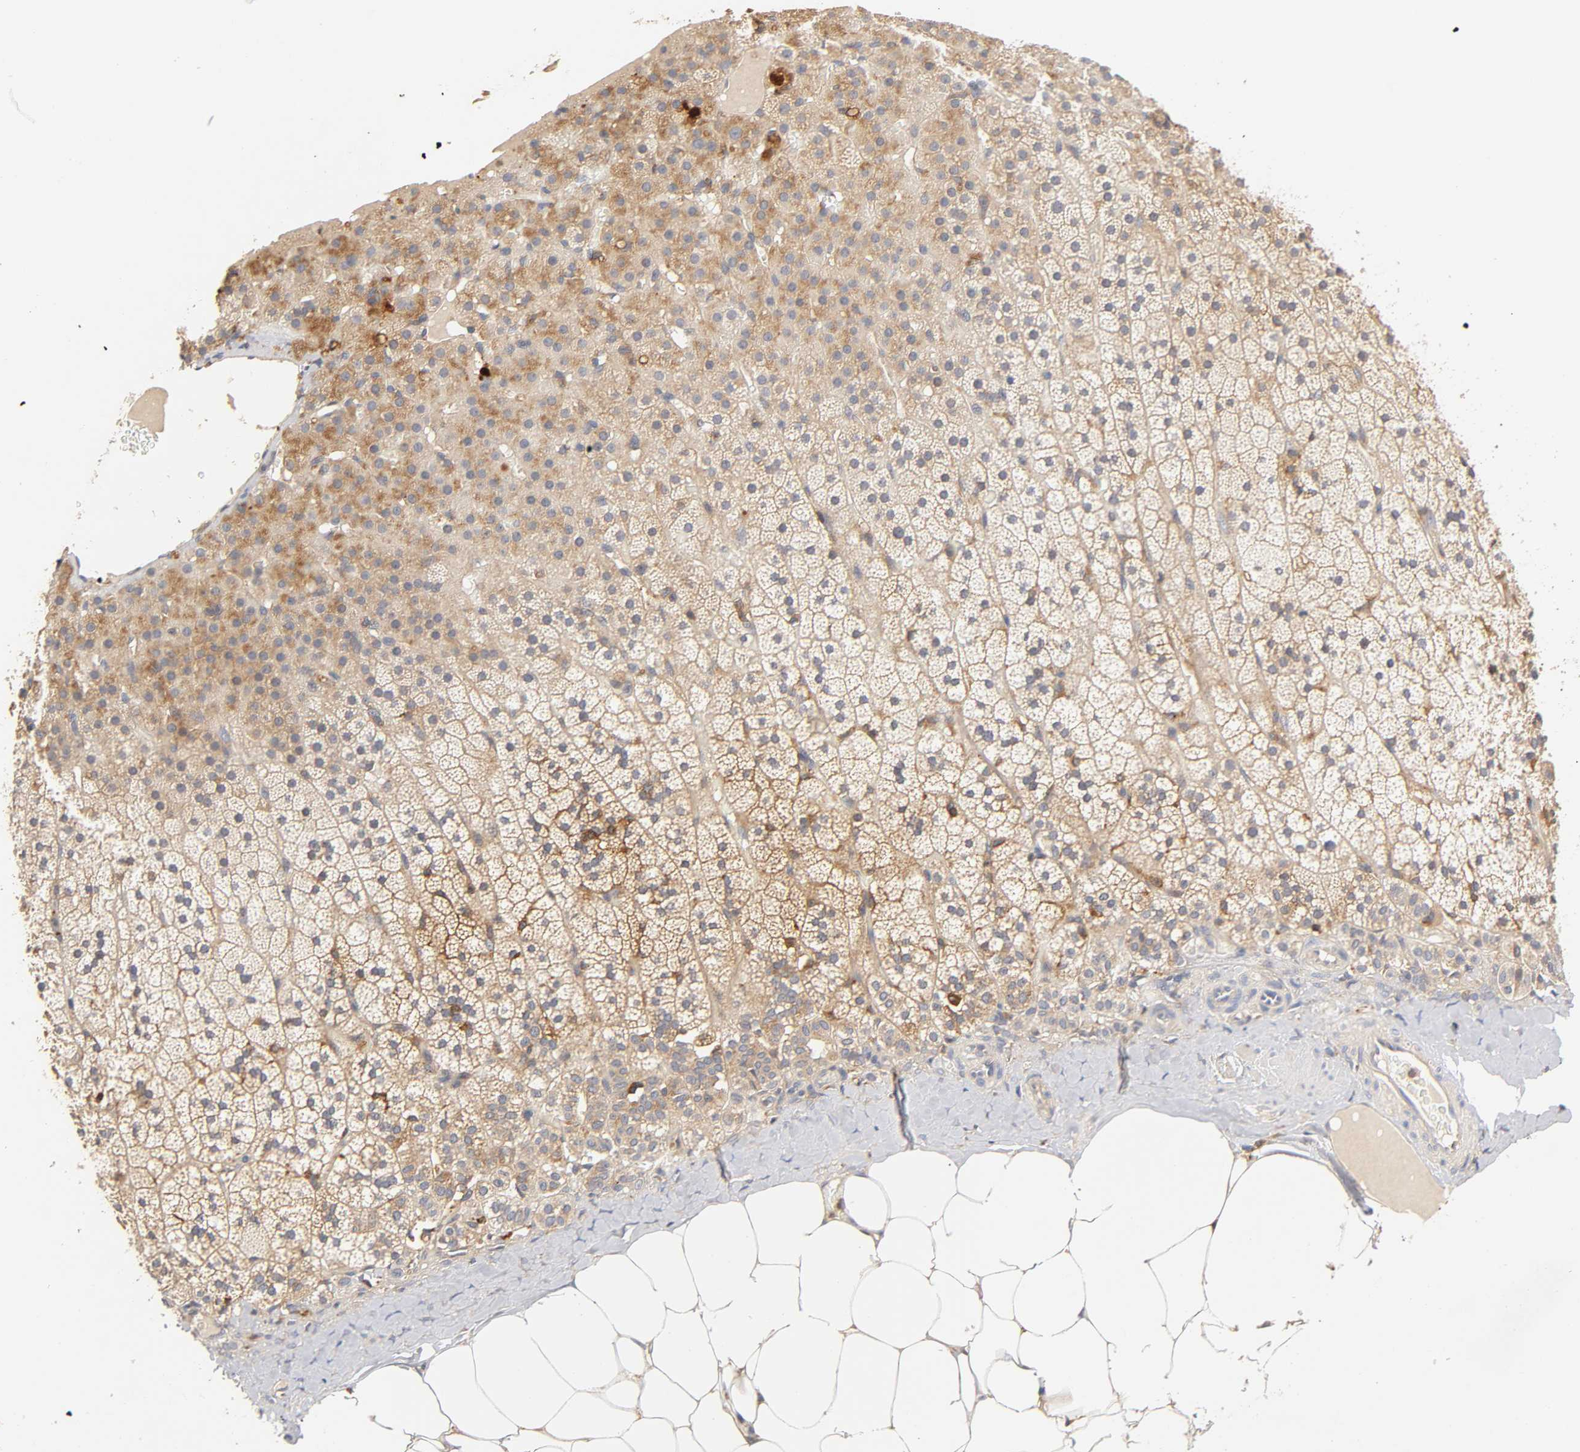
{"staining": {"intensity": "moderate", "quantity": ">75%", "location": "cytoplasmic/membranous"}, "tissue": "adrenal gland", "cell_type": "Glandular cells", "image_type": "normal", "snomed": [{"axis": "morphology", "description": "Normal tissue, NOS"}, {"axis": "topography", "description": "Adrenal gland"}], "caption": "Immunohistochemical staining of normal adrenal gland reveals moderate cytoplasmic/membranous protein staining in about >75% of glandular cells.", "gene": "RHOA", "patient": {"sex": "male", "age": 35}}